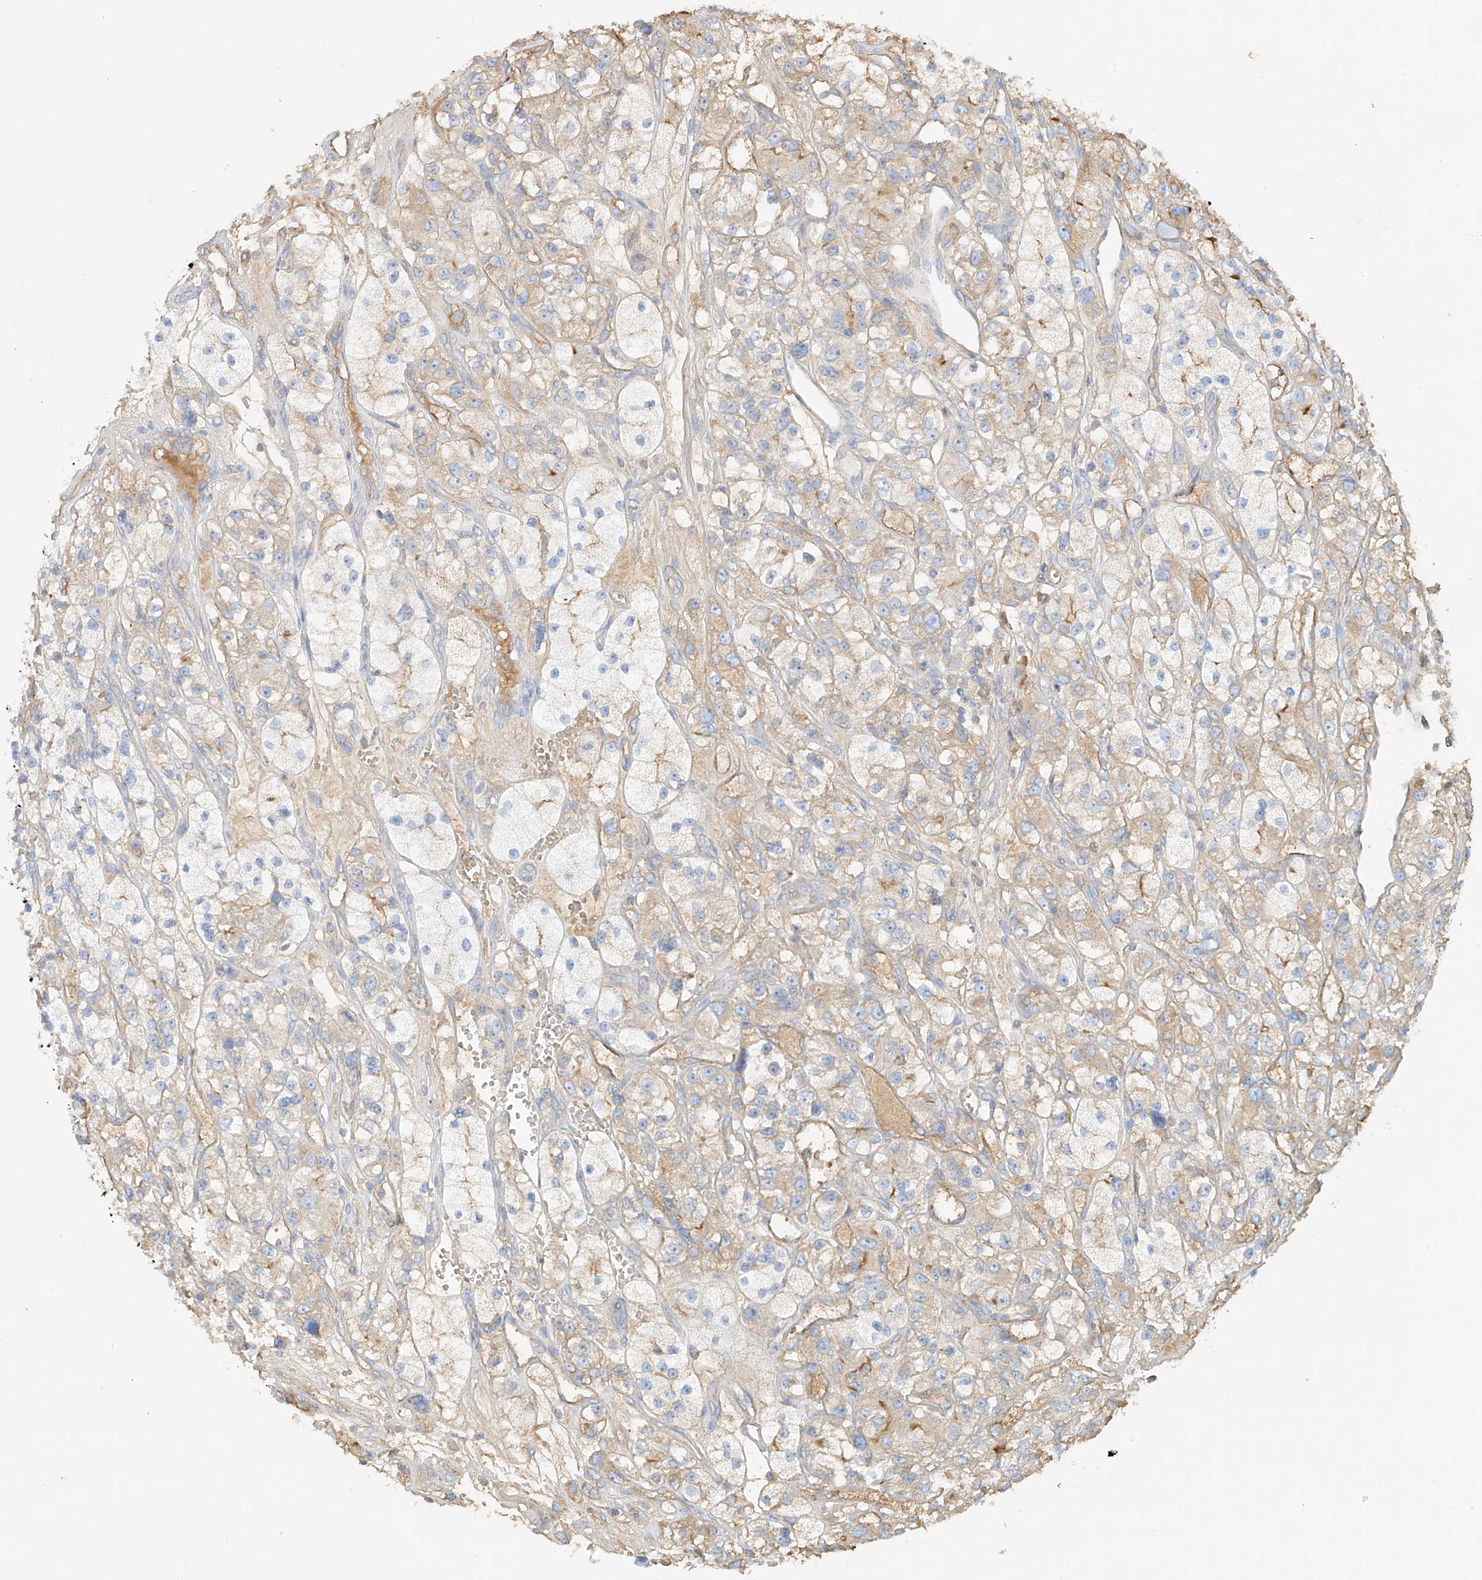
{"staining": {"intensity": "weak", "quantity": "25%-75%", "location": "cytoplasmic/membranous"}, "tissue": "renal cancer", "cell_type": "Tumor cells", "image_type": "cancer", "snomed": [{"axis": "morphology", "description": "Adenocarcinoma, NOS"}, {"axis": "topography", "description": "Kidney"}], "caption": "Approximately 25%-75% of tumor cells in adenocarcinoma (renal) reveal weak cytoplasmic/membranous protein expression as visualized by brown immunohistochemical staining.", "gene": "OCSTAMP", "patient": {"sex": "female", "age": 57}}